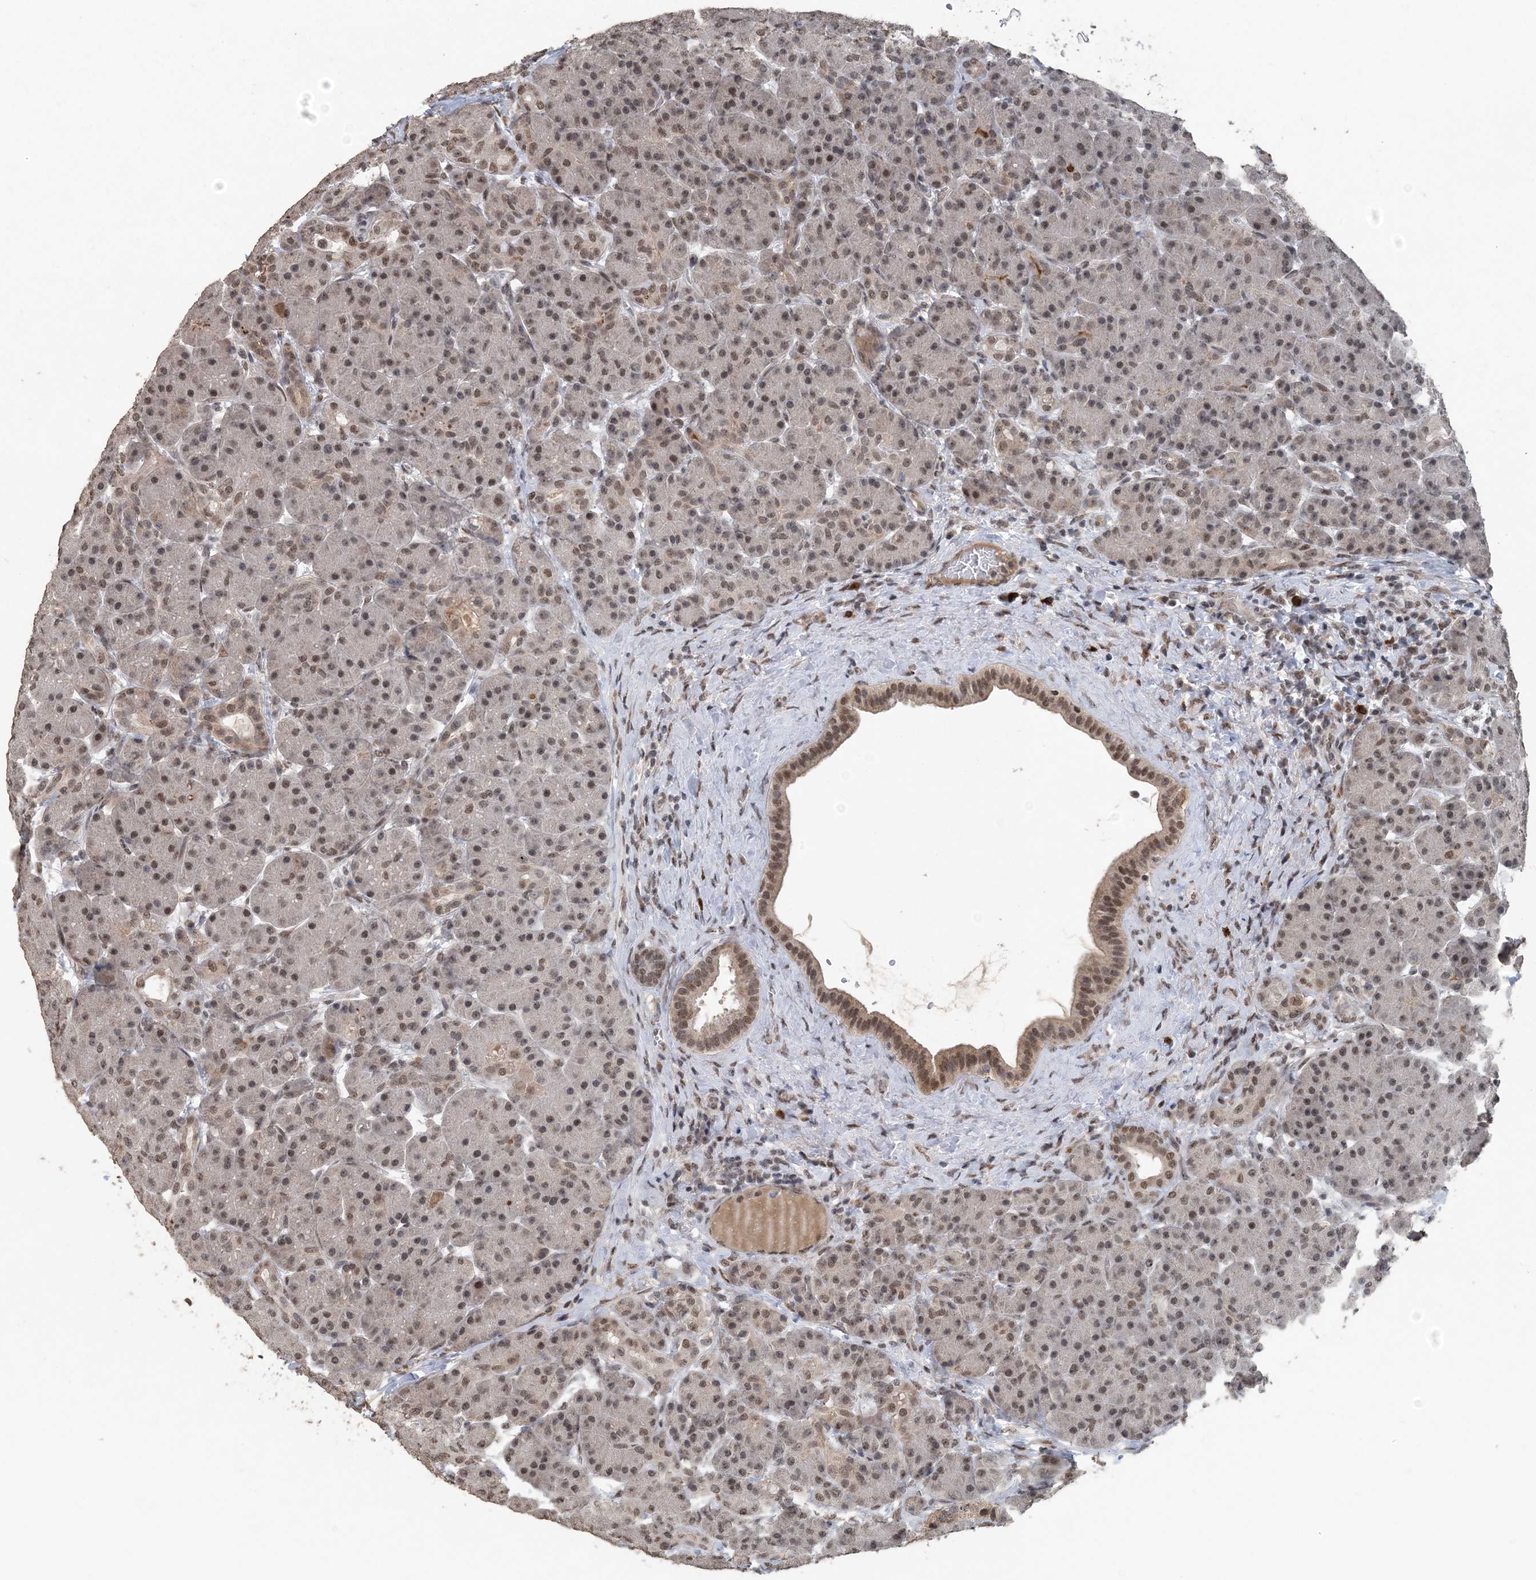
{"staining": {"intensity": "moderate", "quantity": ">75%", "location": "nuclear"}, "tissue": "pancreas", "cell_type": "Exocrine glandular cells", "image_type": "normal", "snomed": [{"axis": "morphology", "description": "Normal tissue, NOS"}, {"axis": "topography", "description": "Pancreas"}], "caption": "Protein staining shows moderate nuclear staining in about >75% of exocrine glandular cells in unremarkable pancreas.", "gene": "MBD2", "patient": {"sex": "male", "age": 63}}